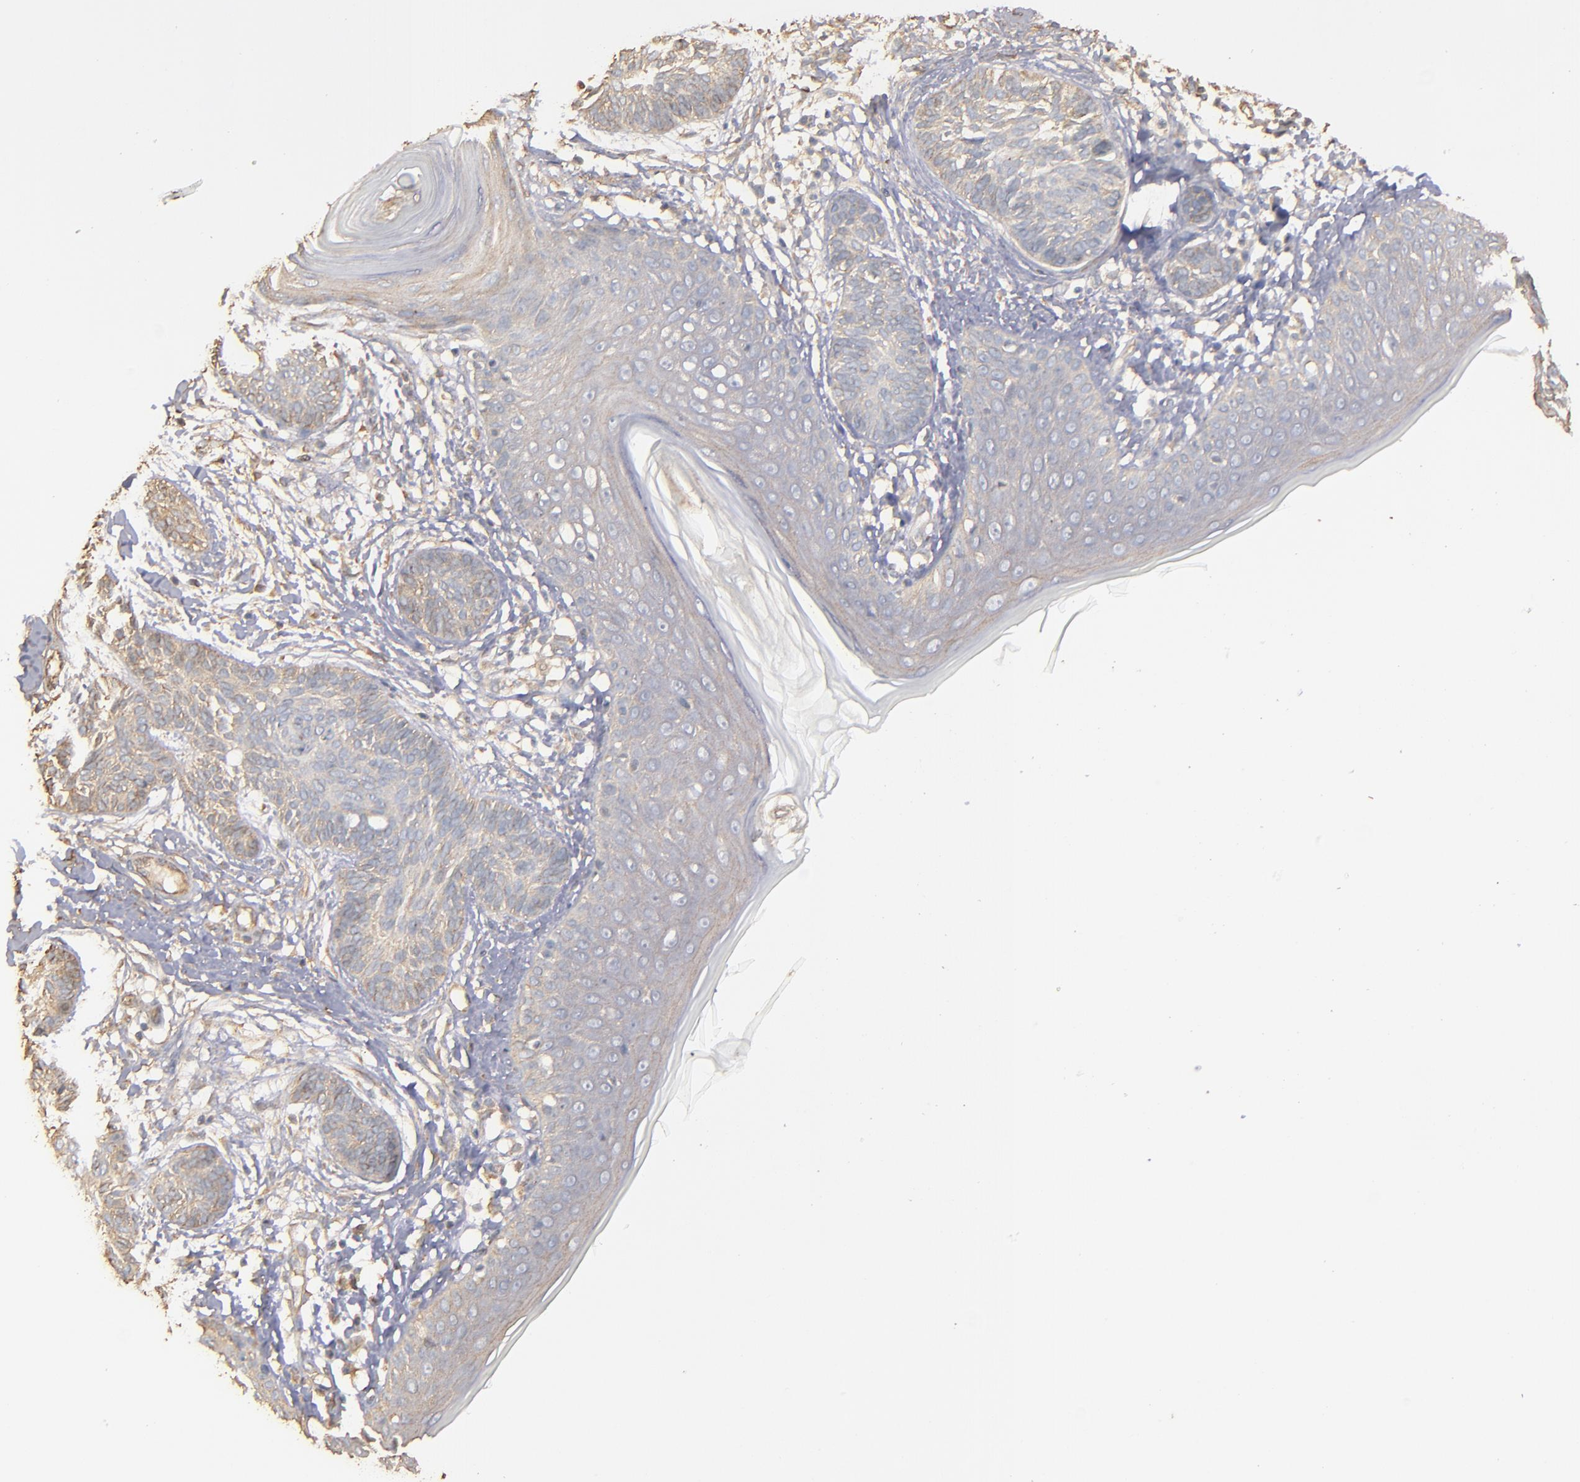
{"staining": {"intensity": "weak", "quantity": ">75%", "location": "cytoplasmic/membranous"}, "tissue": "skin cancer", "cell_type": "Tumor cells", "image_type": "cancer", "snomed": [{"axis": "morphology", "description": "Normal tissue, NOS"}, {"axis": "morphology", "description": "Basal cell carcinoma"}, {"axis": "topography", "description": "Skin"}], "caption": "Immunohistochemistry (IHC) photomicrograph of neoplastic tissue: skin cancer (basal cell carcinoma) stained using IHC reveals low levels of weak protein expression localized specifically in the cytoplasmic/membranous of tumor cells, appearing as a cytoplasmic/membranous brown color.", "gene": "DMD", "patient": {"sex": "male", "age": 63}}